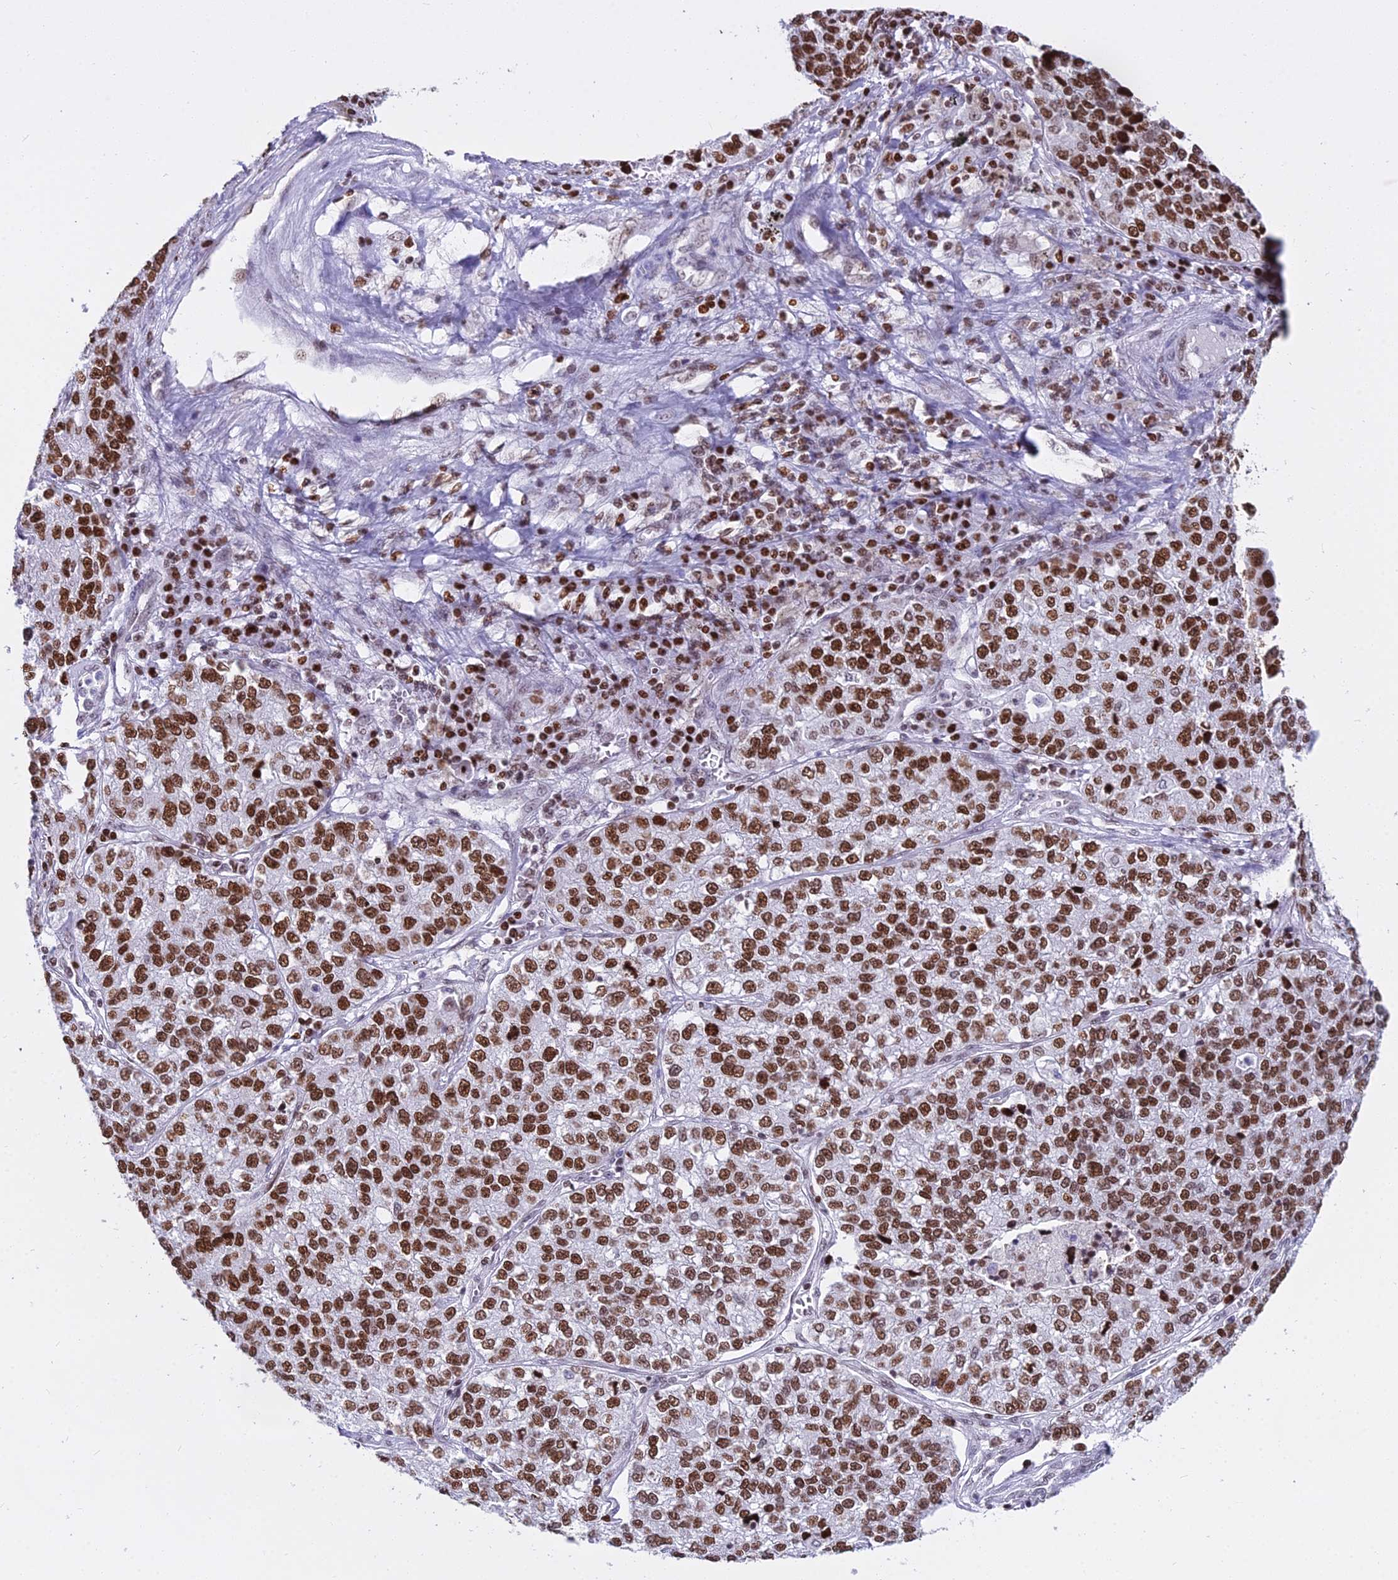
{"staining": {"intensity": "moderate", "quantity": ">75%", "location": "nuclear"}, "tissue": "lung cancer", "cell_type": "Tumor cells", "image_type": "cancer", "snomed": [{"axis": "morphology", "description": "Adenocarcinoma, NOS"}, {"axis": "topography", "description": "Lung"}], "caption": "Immunohistochemistry image of neoplastic tissue: human lung cancer stained using immunohistochemistry (IHC) reveals medium levels of moderate protein expression localized specifically in the nuclear of tumor cells, appearing as a nuclear brown color.", "gene": "PARP1", "patient": {"sex": "male", "age": 49}}